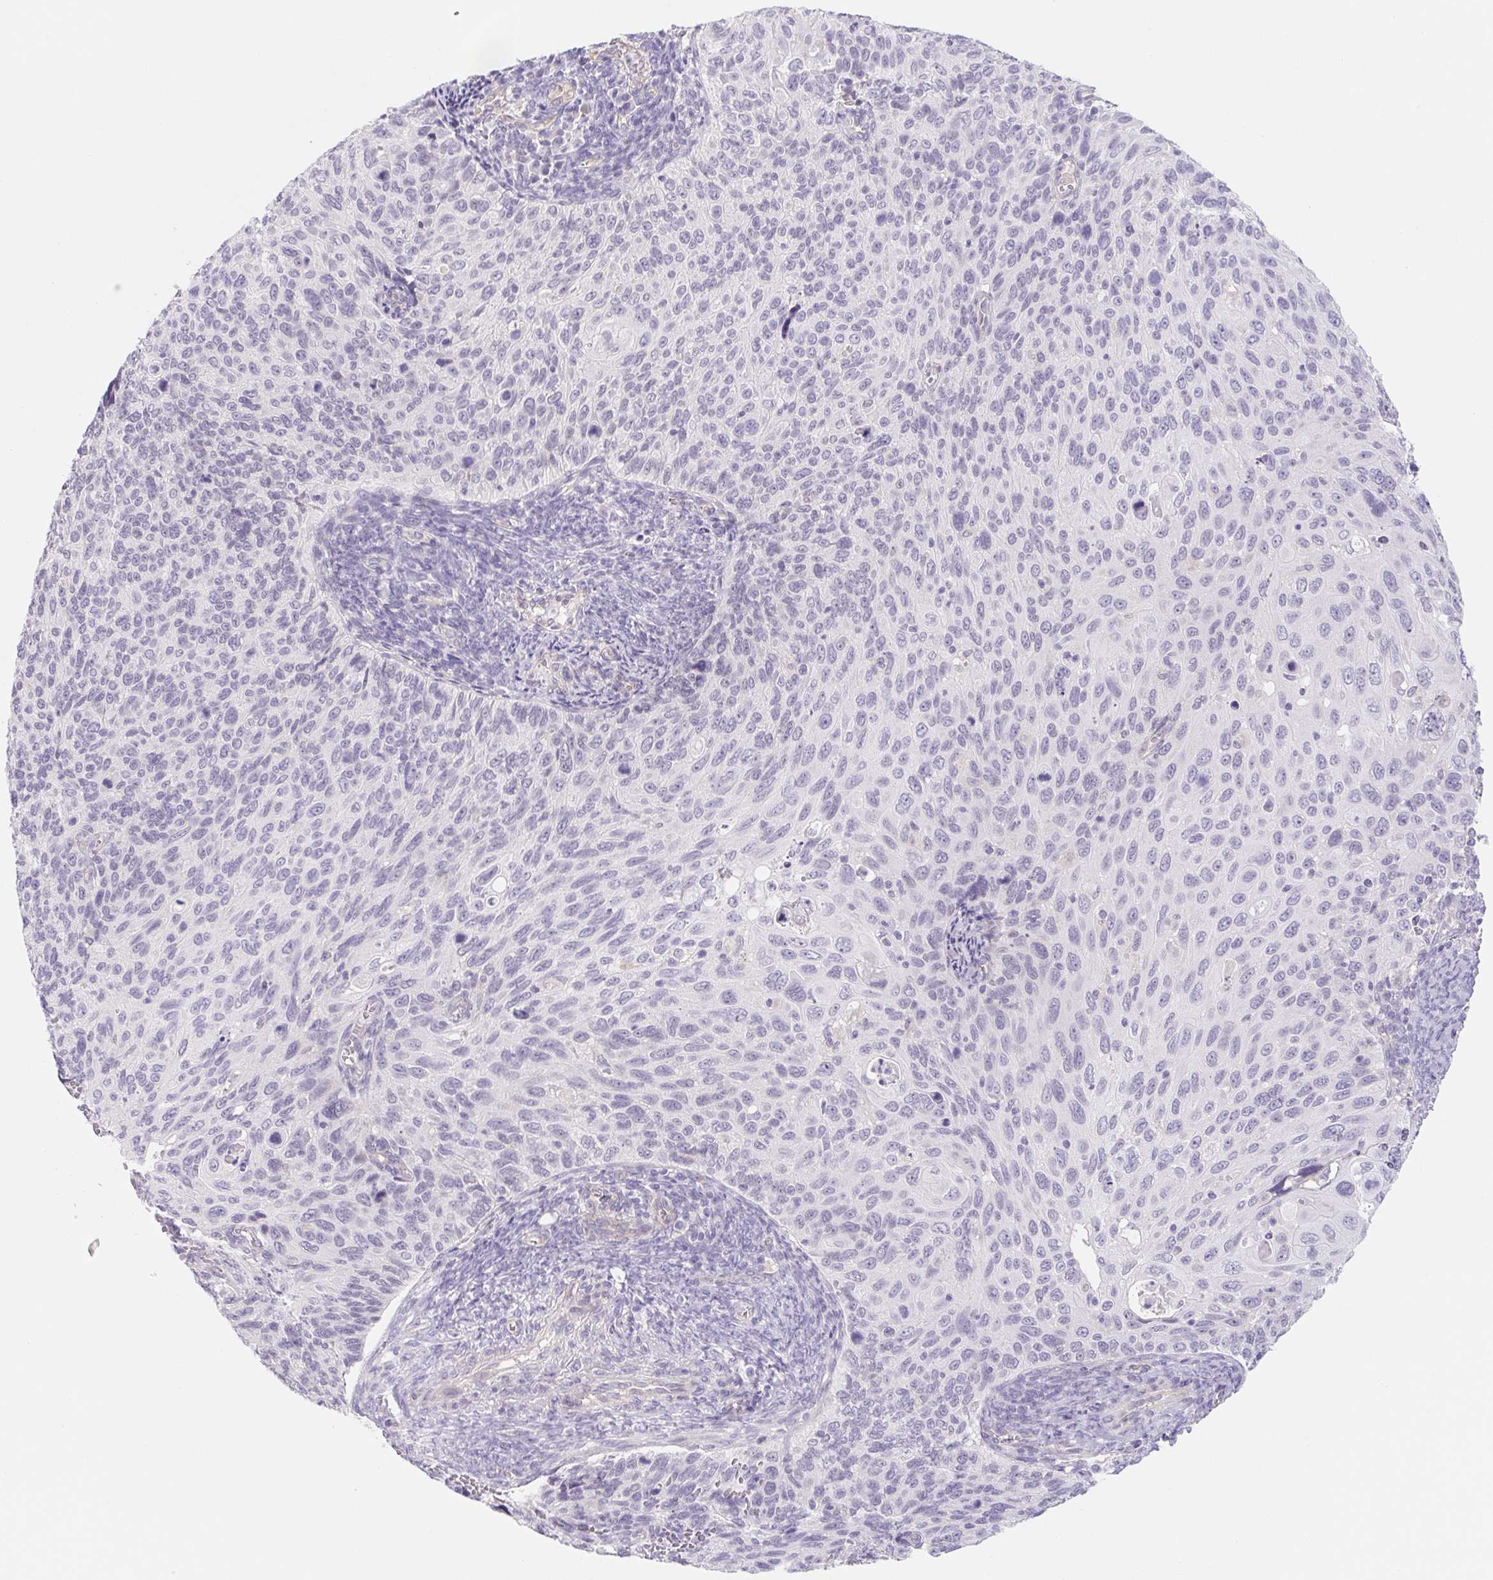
{"staining": {"intensity": "negative", "quantity": "none", "location": "none"}, "tissue": "cervical cancer", "cell_type": "Tumor cells", "image_type": "cancer", "snomed": [{"axis": "morphology", "description": "Squamous cell carcinoma, NOS"}, {"axis": "topography", "description": "Cervix"}], "caption": "Tumor cells are negative for brown protein staining in squamous cell carcinoma (cervical).", "gene": "CTNND2", "patient": {"sex": "female", "age": 70}}